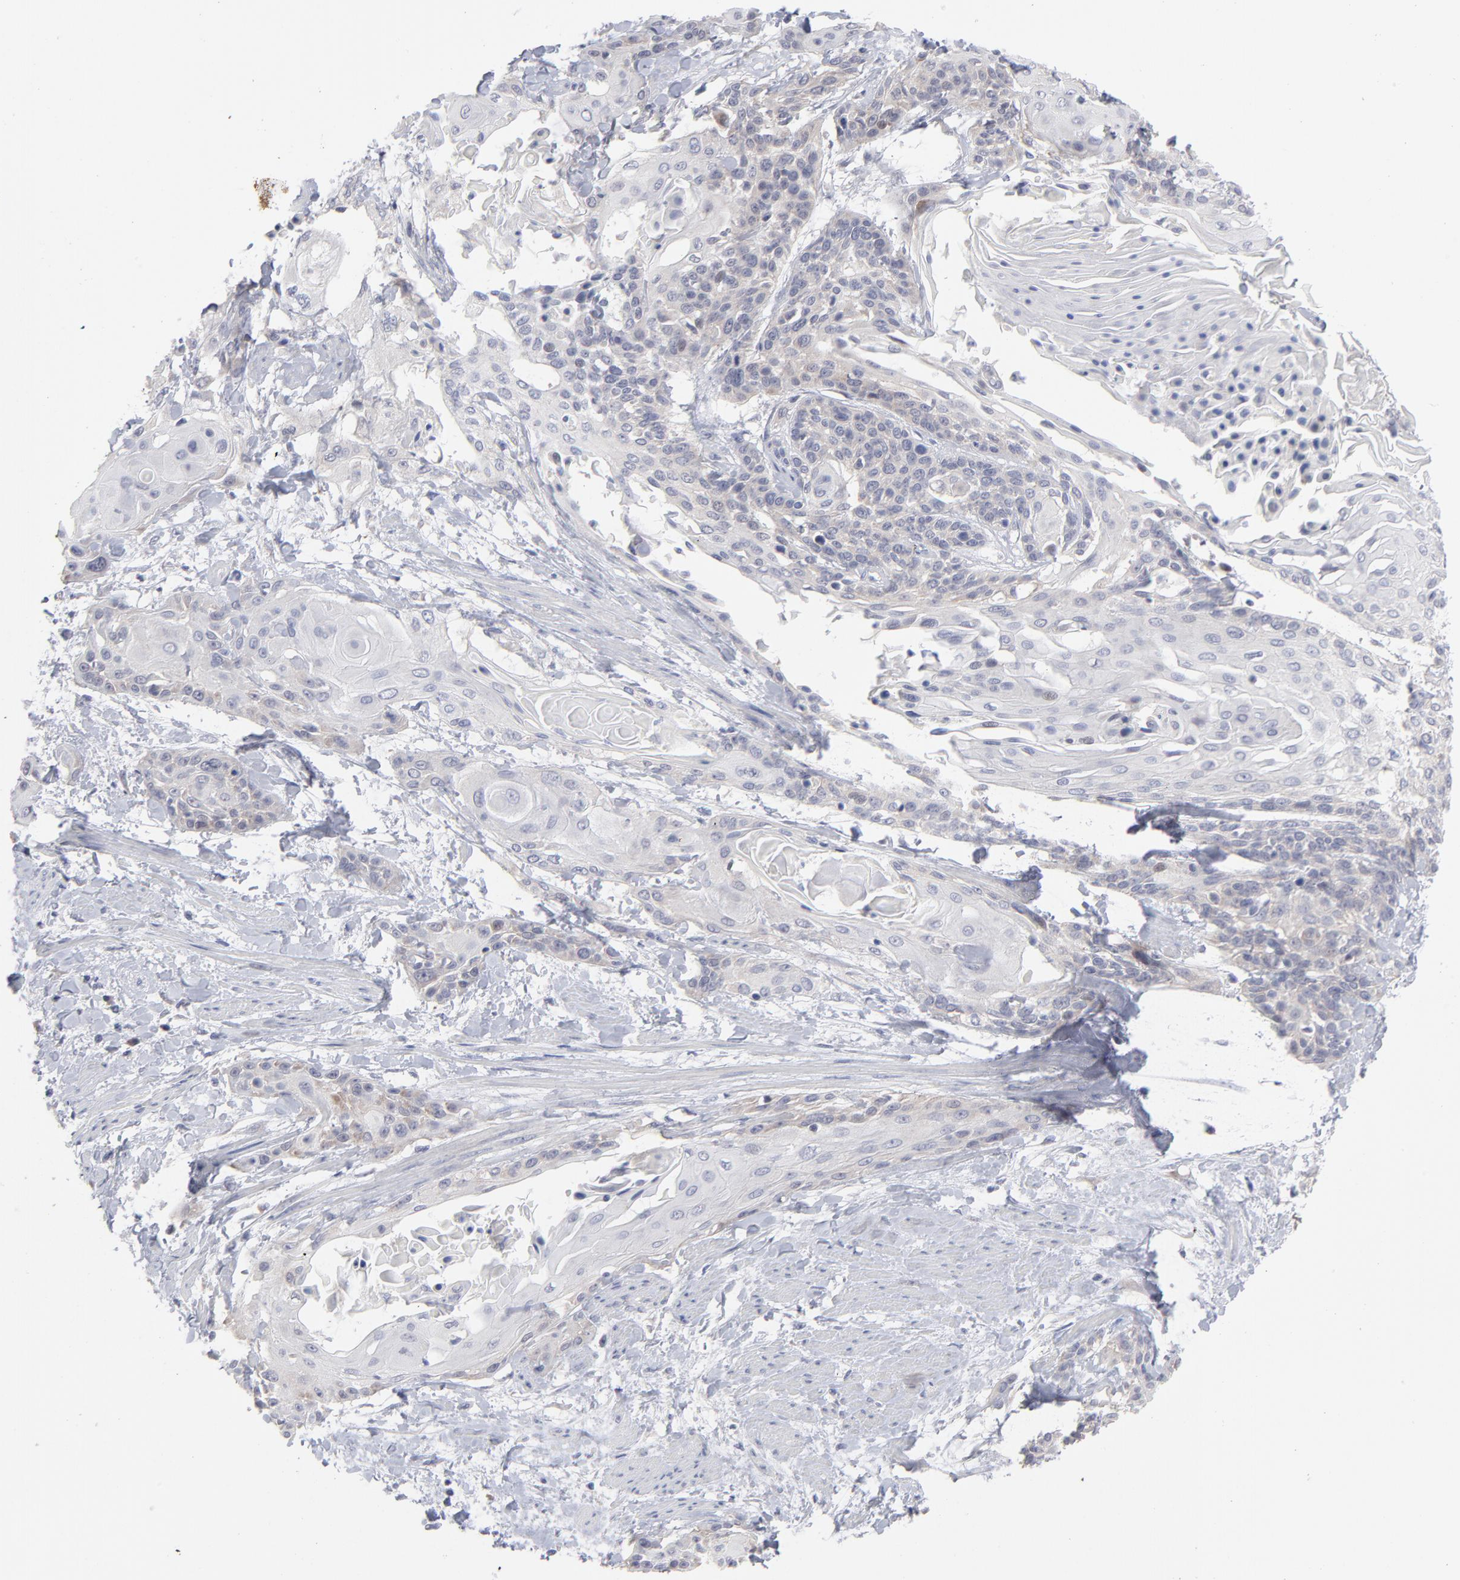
{"staining": {"intensity": "negative", "quantity": "none", "location": "none"}, "tissue": "cervical cancer", "cell_type": "Tumor cells", "image_type": "cancer", "snomed": [{"axis": "morphology", "description": "Squamous cell carcinoma, NOS"}, {"axis": "topography", "description": "Cervix"}], "caption": "DAB (3,3'-diaminobenzidine) immunohistochemical staining of squamous cell carcinoma (cervical) demonstrates no significant positivity in tumor cells.", "gene": "RPS24", "patient": {"sex": "female", "age": 57}}